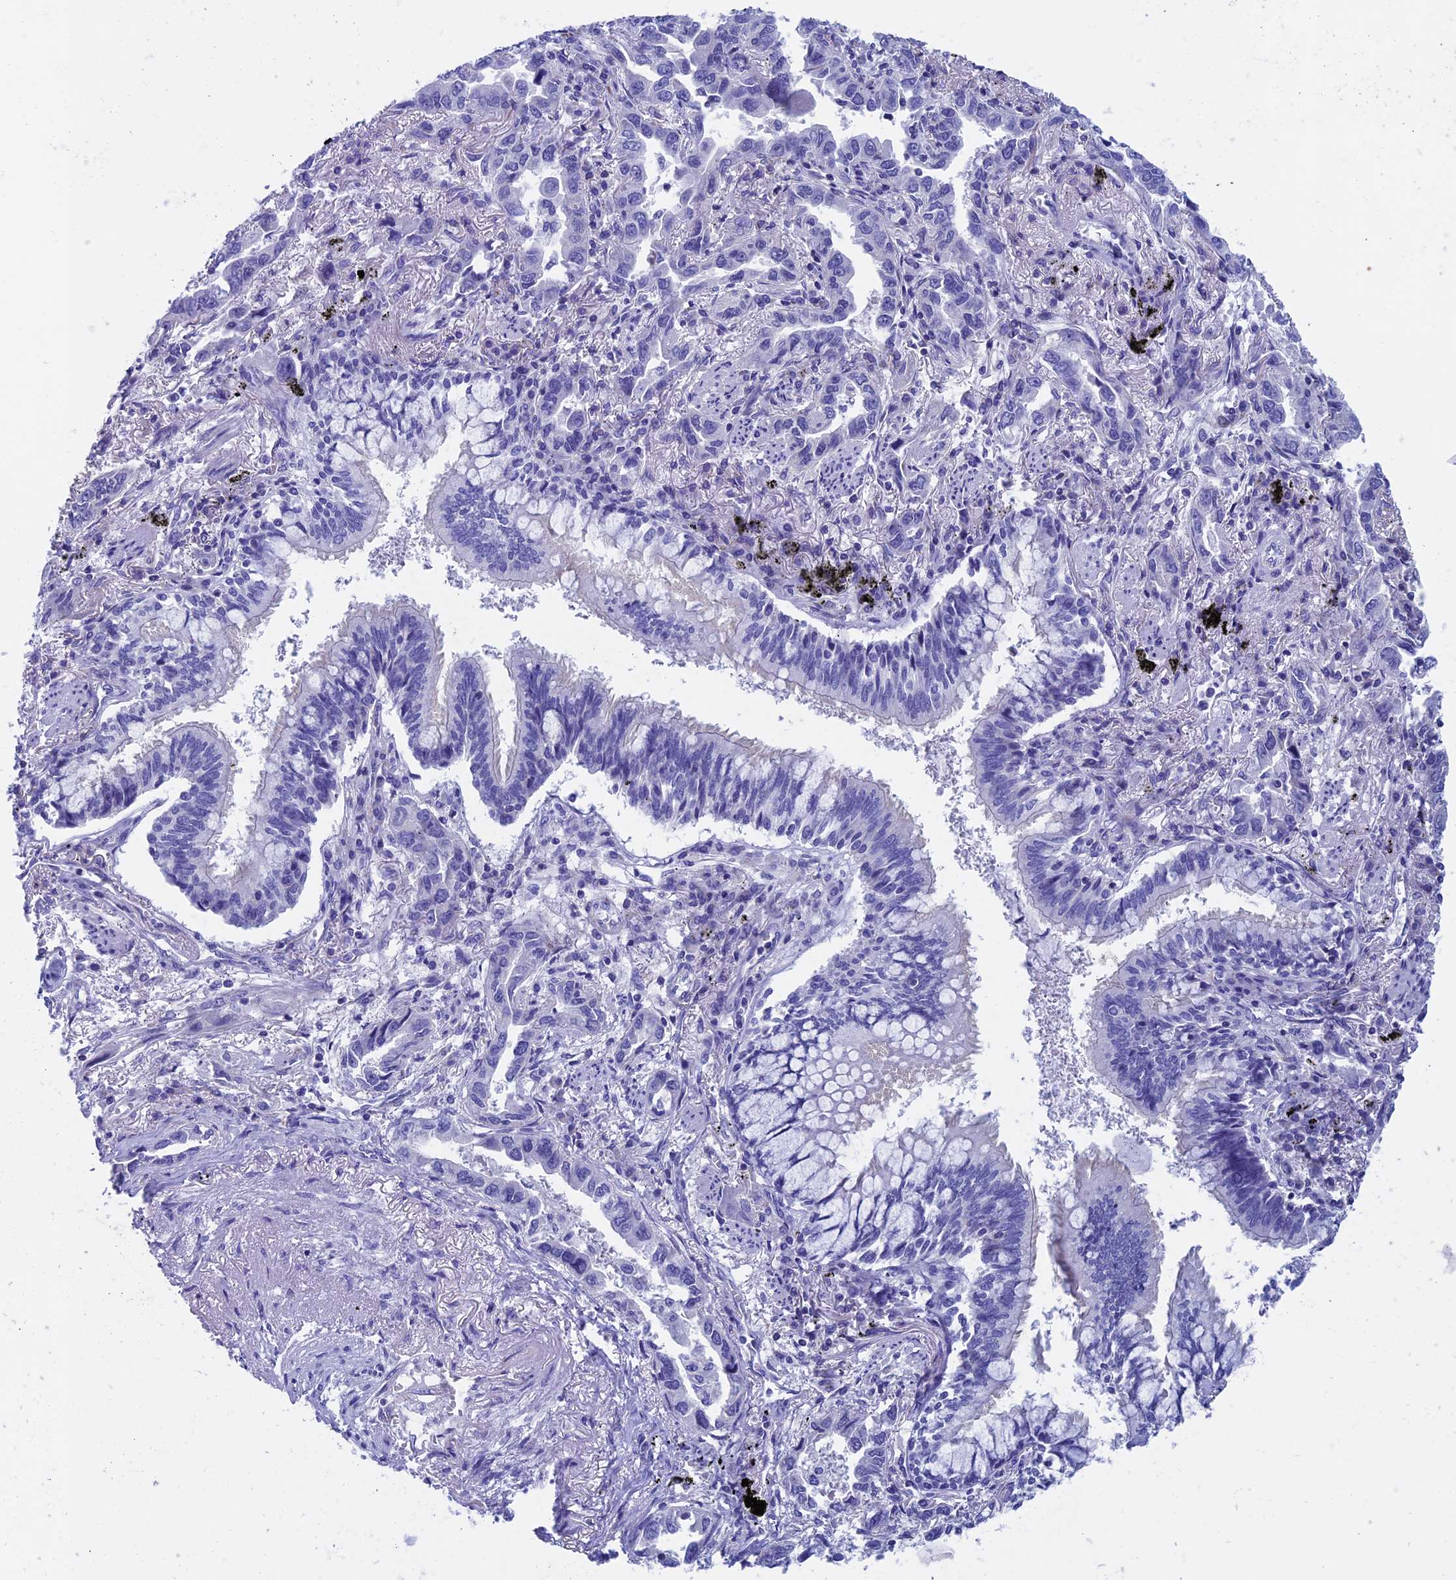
{"staining": {"intensity": "negative", "quantity": "none", "location": "none"}, "tissue": "lung cancer", "cell_type": "Tumor cells", "image_type": "cancer", "snomed": [{"axis": "morphology", "description": "Adenocarcinoma, NOS"}, {"axis": "topography", "description": "Lung"}], "caption": "Lung cancer stained for a protein using IHC exhibits no expression tumor cells.", "gene": "SEPTIN1", "patient": {"sex": "male", "age": 67}}